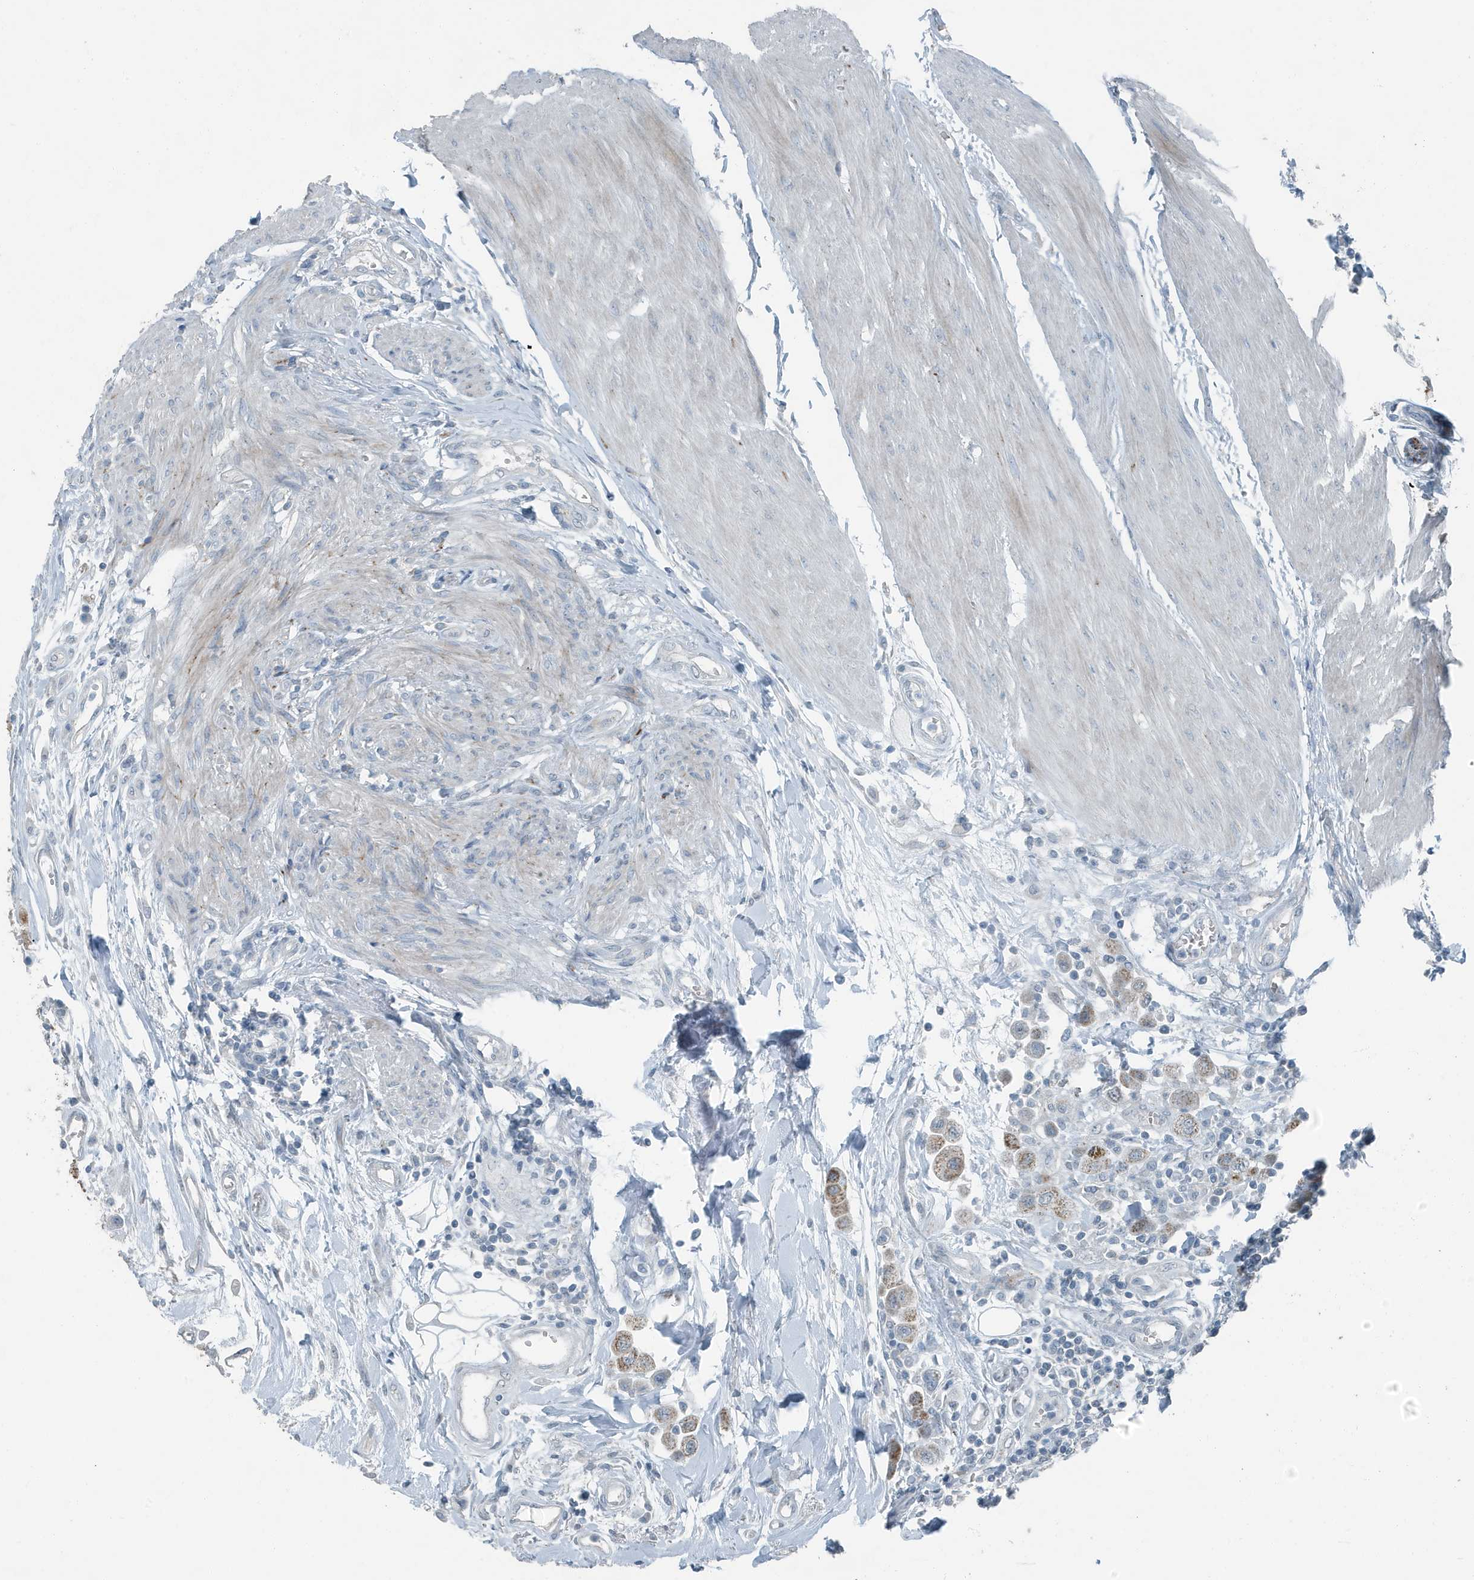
{"staining": {"intensity": "moderate", "quantity": "25%-75%", "location": "cytoplasmic/membranous"}, "tissue": "urothelial cancer", "cell_type": "Tumor cells", "image_type": "cancer", "snomed": [{"axis": "morphology", "description": "Urothelial carcinoma, High grade"}, {"axis": "topography", "description": "Urinary bladder"}], "caption": "A brown stain shows moderate cytoplasmic/membranous expression of a protein in urothelial cancer tumor cells.", "gene": "FAM162A", "patient": {"sex": "male", "age": 50}}